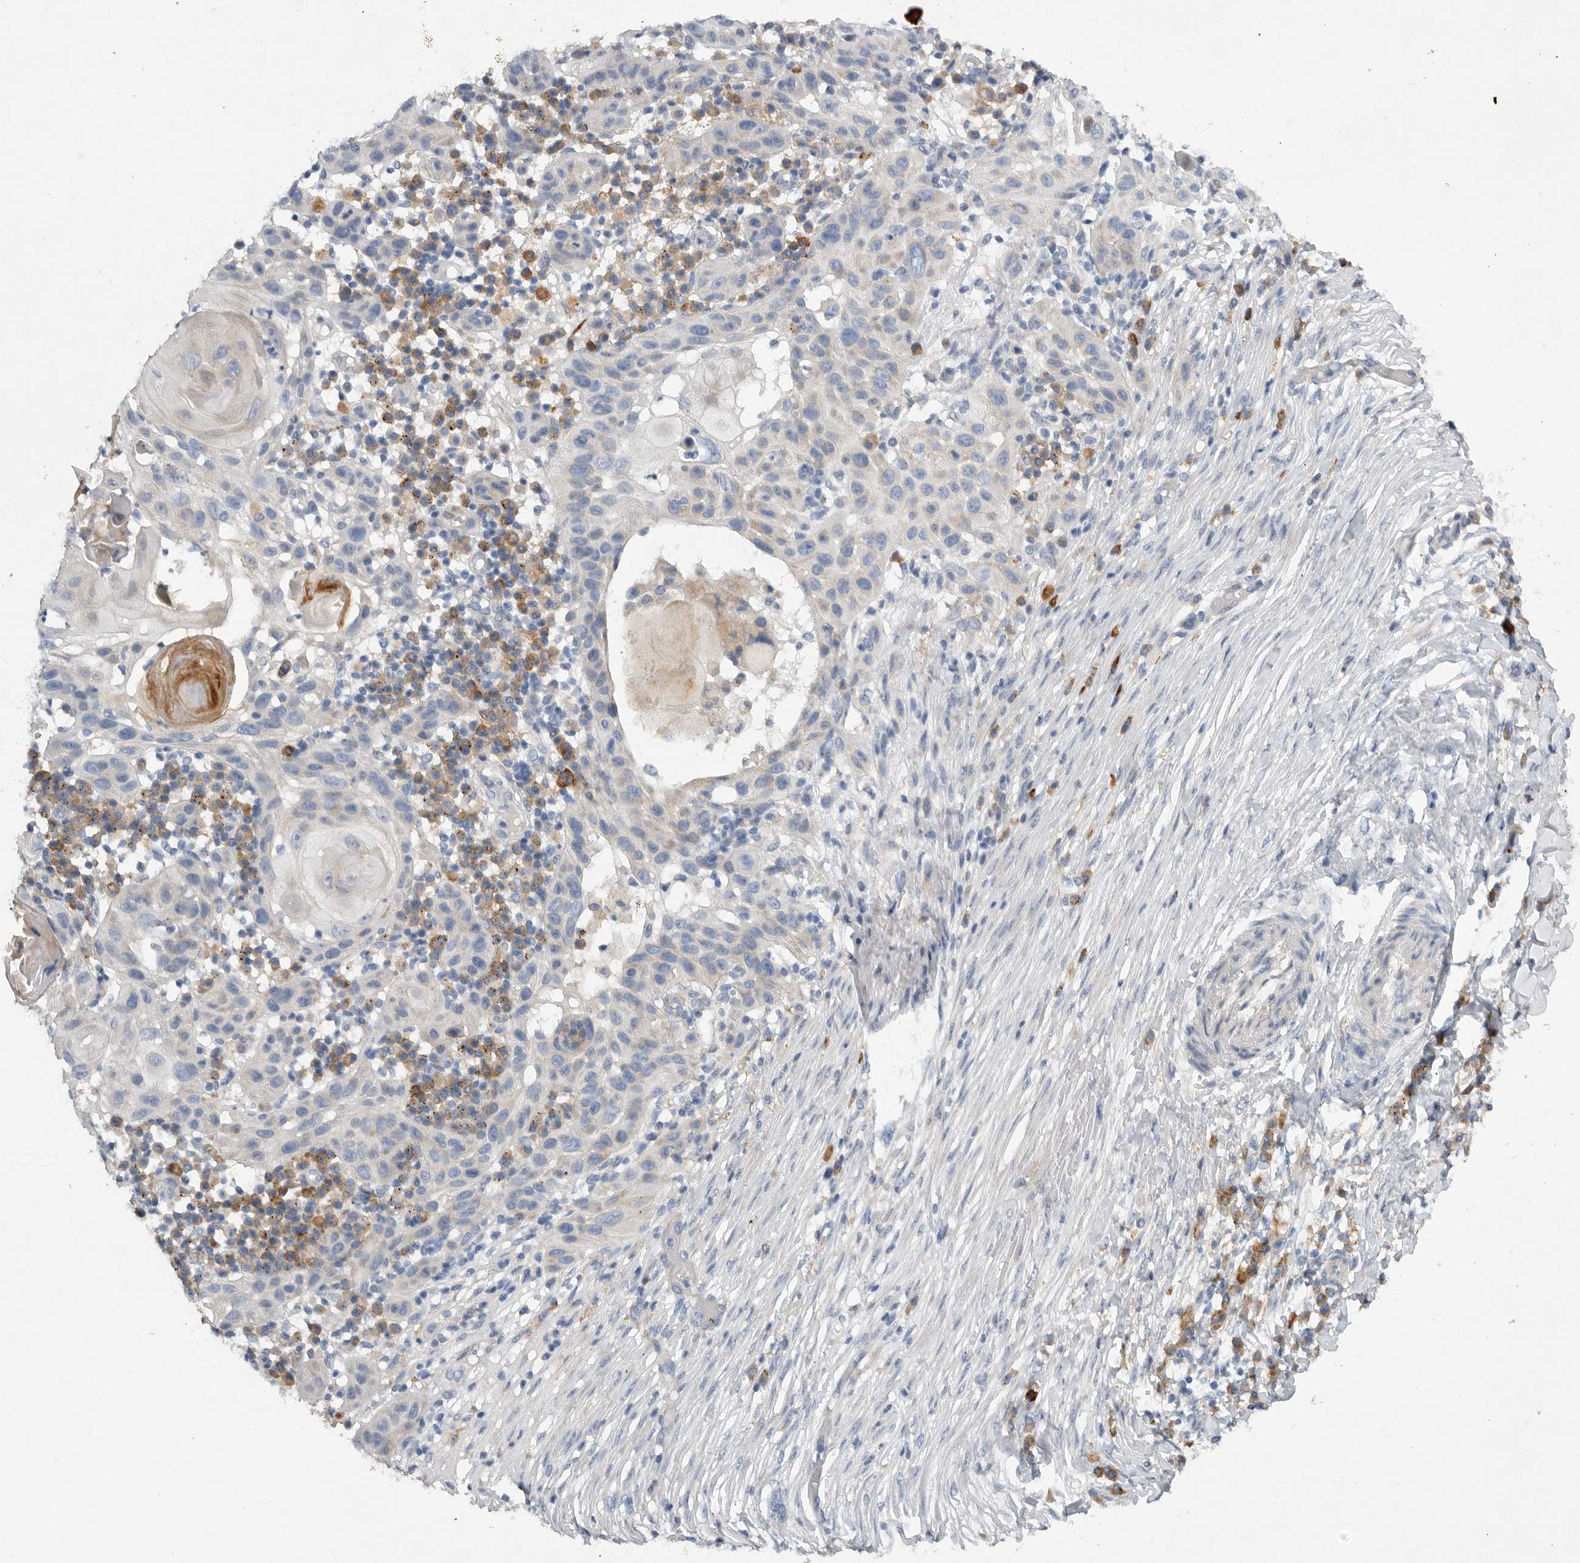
{"staining": {"intensity": "negative", "quantity": "none", "location": "none"}, "tissue": "skin cancer", "cell_type": "Tumor cells", "image_type": "cancer", "snomed": [{"axis": "morphology", "description": "Normal tissue, NOS"}, {"axis": "morphology", "description": "Squamous cell carcinoma, NOS"}, {"axis": "topography", "description": "Skin"}], "caption": "There is no significant expression in tumor cells of skin squamous cell carcinoma.", "gene": "EDEM3", "patient": {"sex": "female", "age": 96}}